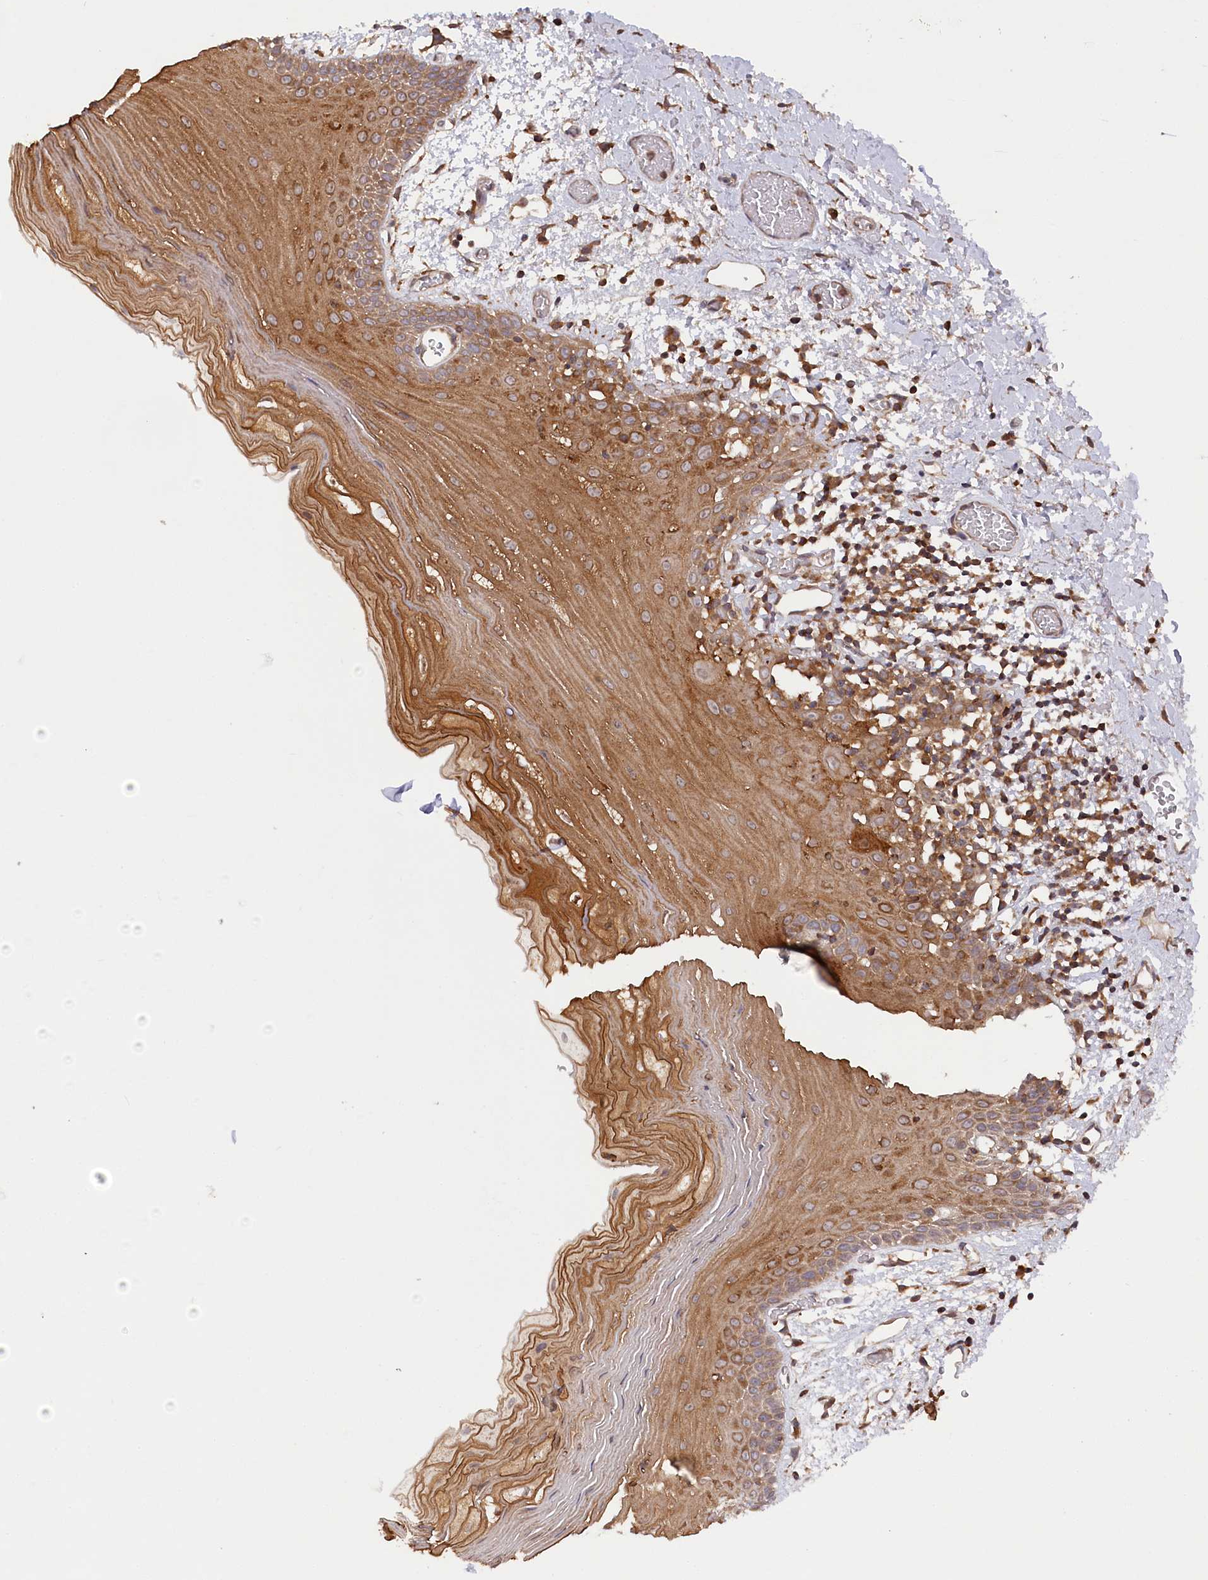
{"staining": {"intensity": "moderate", "quantity": ">75%", "location": "cytoplasmic/membranous"}, "tissue": "oral mucosa", "cell_type": "Squamous epithelial cells", "image_type": "normal", "snomed": [{"axis": "morphology", "description": "Normal tissue, NOS"}, {"axis": "topography", "description": "Oral tissue"}], "caption": "About >75% of squamous epithelial cells in unremarkable oral mucosa show moderate cytoplasmic/membranous protein expression as visualized by brown immunohistochemical staining.", "gene": "PPP1R21", "patient": {"sex": "male", "age": 52}}